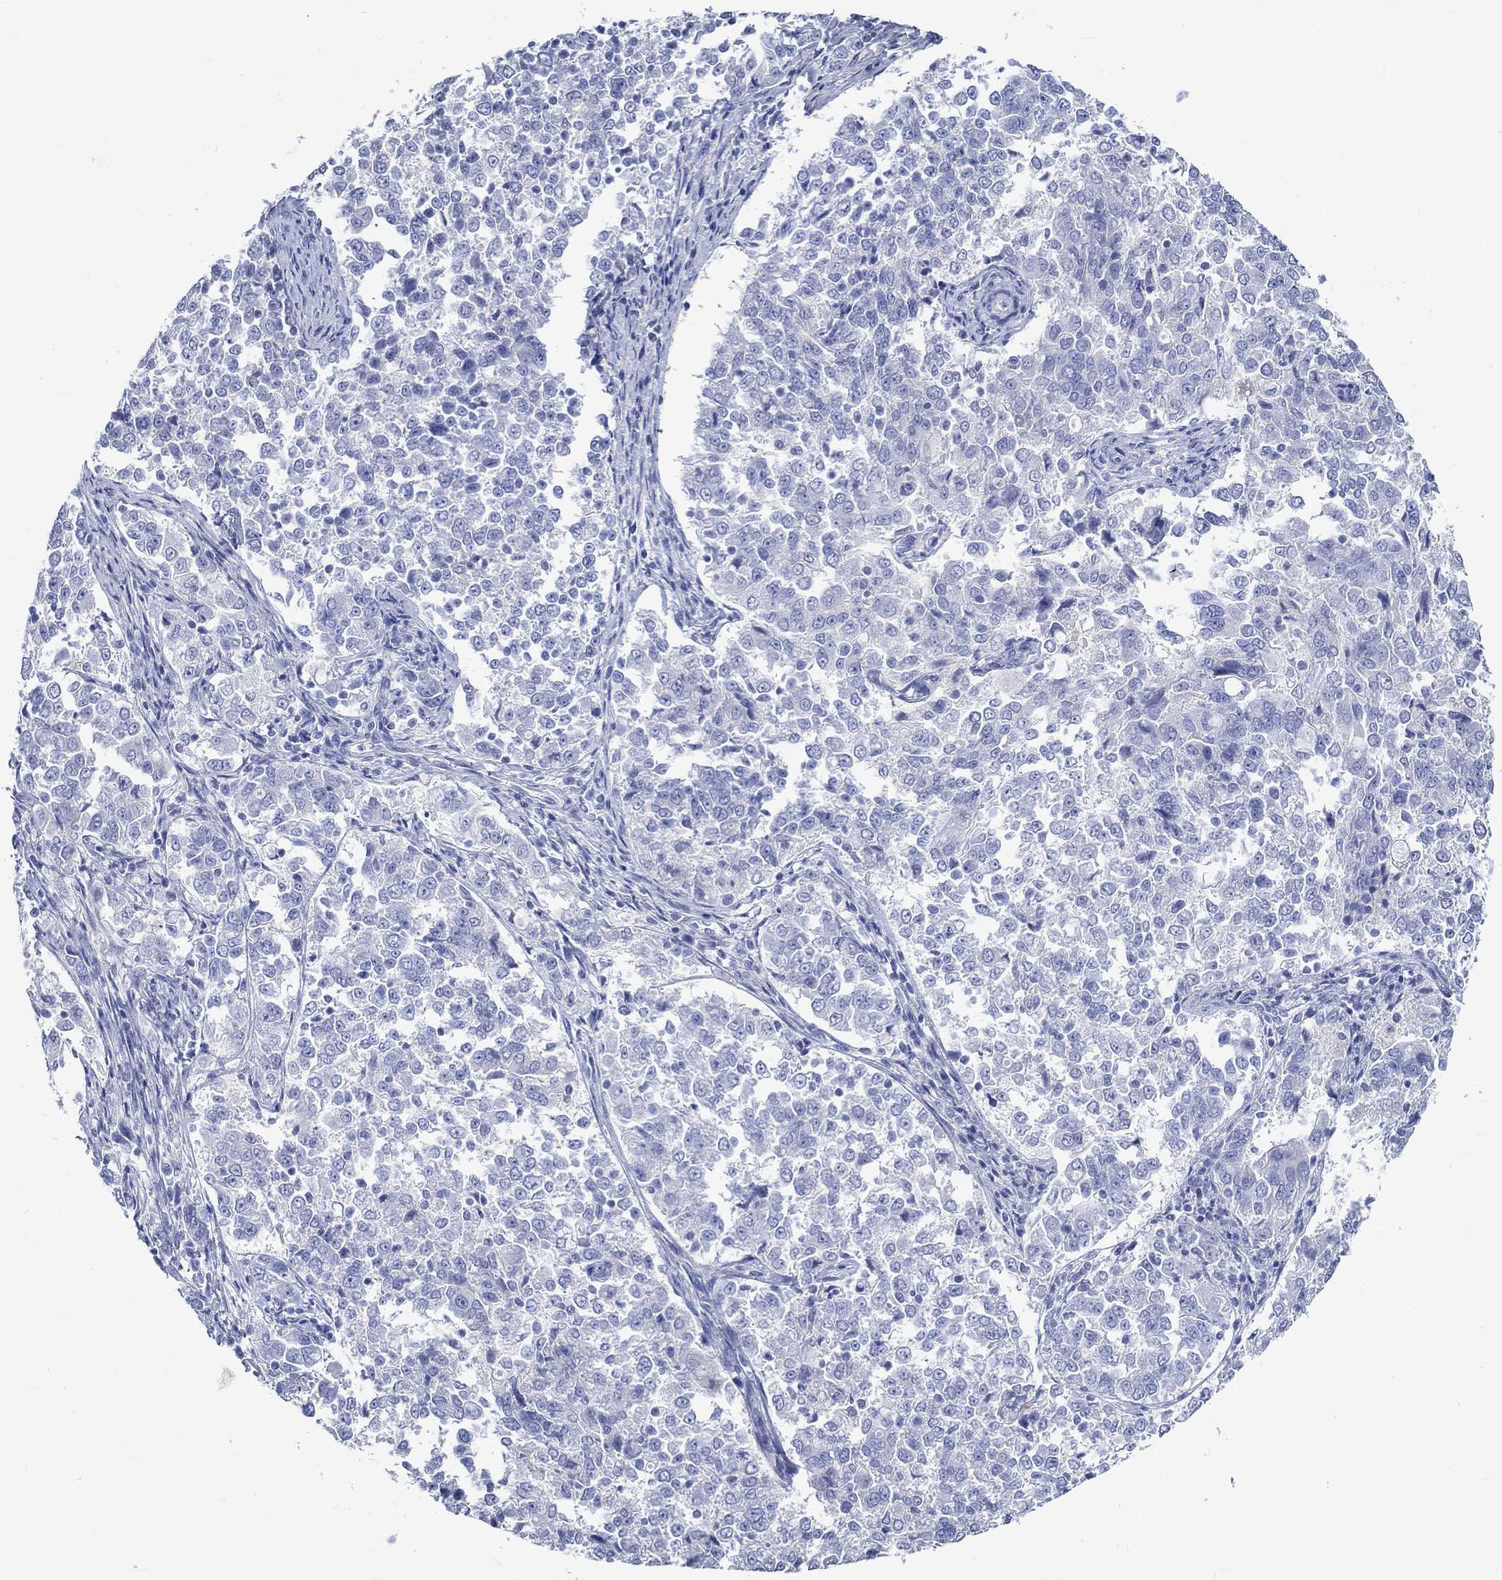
{"staining": {"intensity": "negative", "quantity": "none", "location": "none"}, "tissue": "endometrial cancer", "cell_type": "Tumor cells", "image_type": "cancer", "snomed": [{"axis": "morphology", "description": "Adenocarcinoma, NOS"}, {"axis": "topography", "description": "Endometrium"}], "caption": "Image shows no protein positivity in tumor cells of endometrial cancer tissue.", "gene": "NRIP3", "patient": {"sex": "female", "age": 43}}